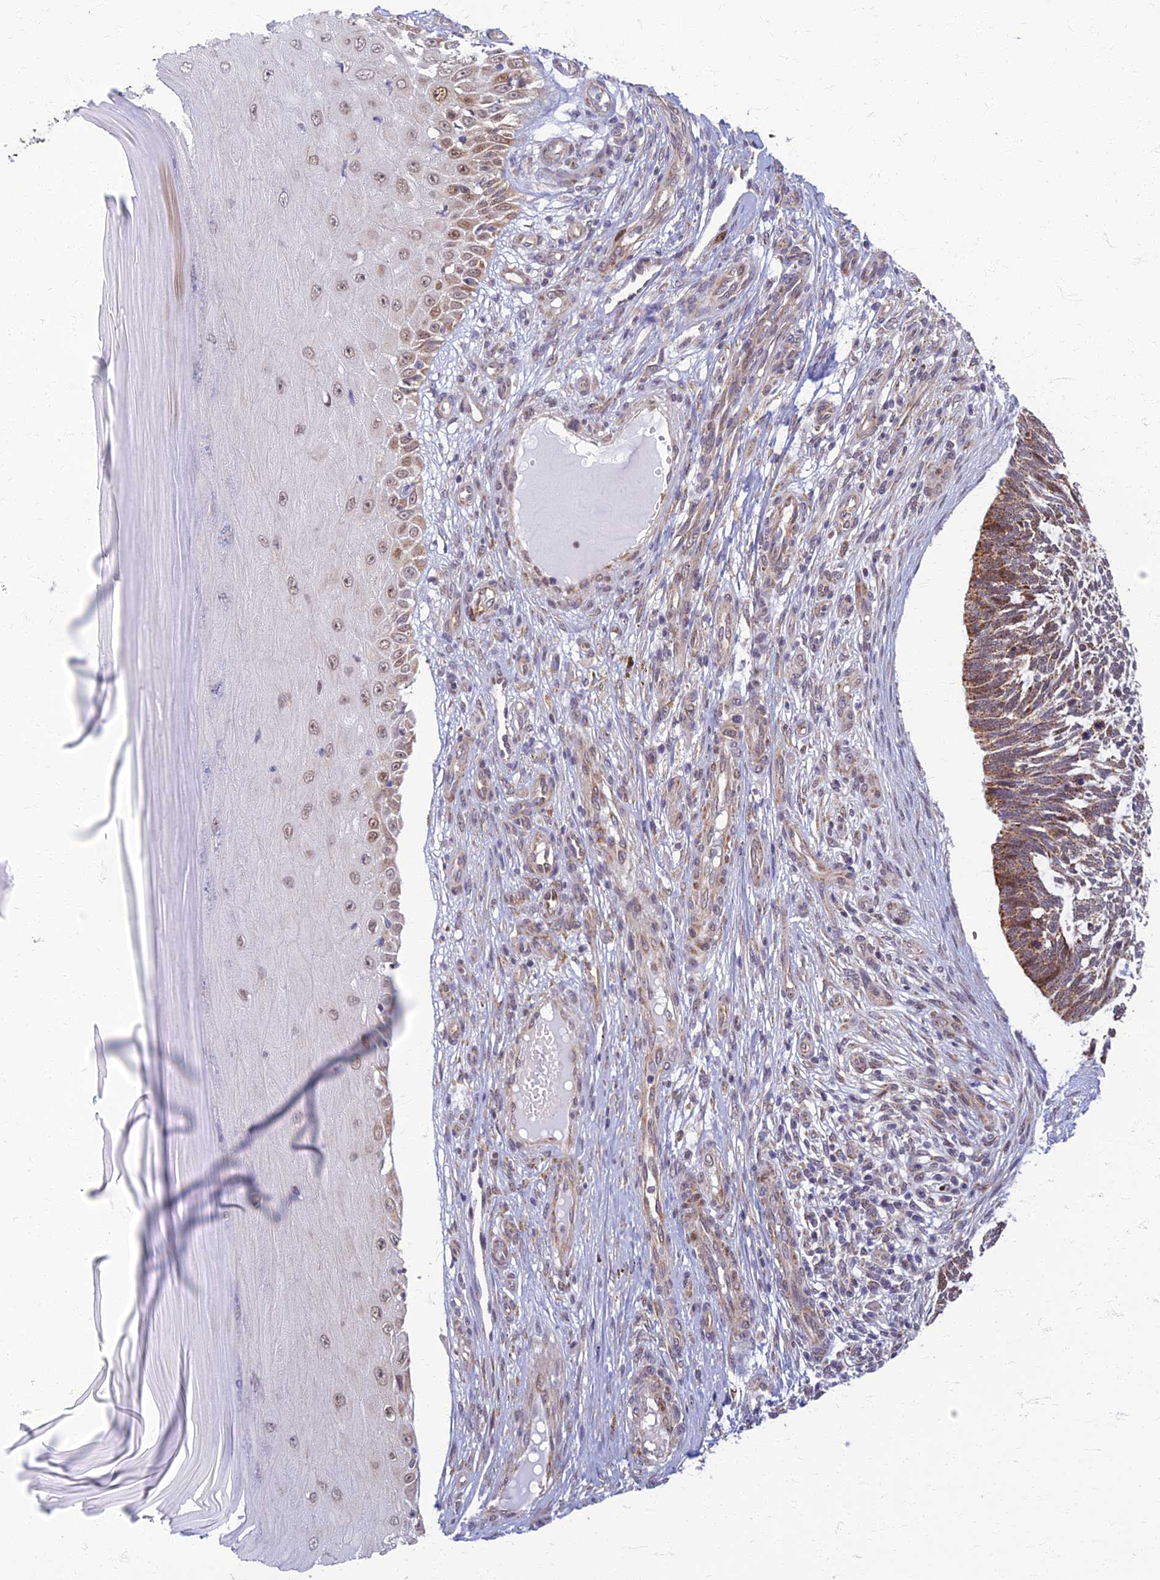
{"staining": {"intensity": "moderate", "quantity": ">75%", "location": "cytoplasmic/membranous"}, "tissue": "skin cancer", "cell_type": "Tumor cells", "image_type": "cancer", "snomed": [{"axis": "morphology", "description": "Basal cell carcinoma"}, {"axis": "topography", "description": "Skin"}], "caption": "This image exhibits immunohistochemistry staining of human skin cancer (basal cell carcinoma), with medium moderate cytoplasmic/membranous expression in approximately >75% of tumor cells.", "gene": "EARS2", "patient": {"sex": "male", "age": 88}}